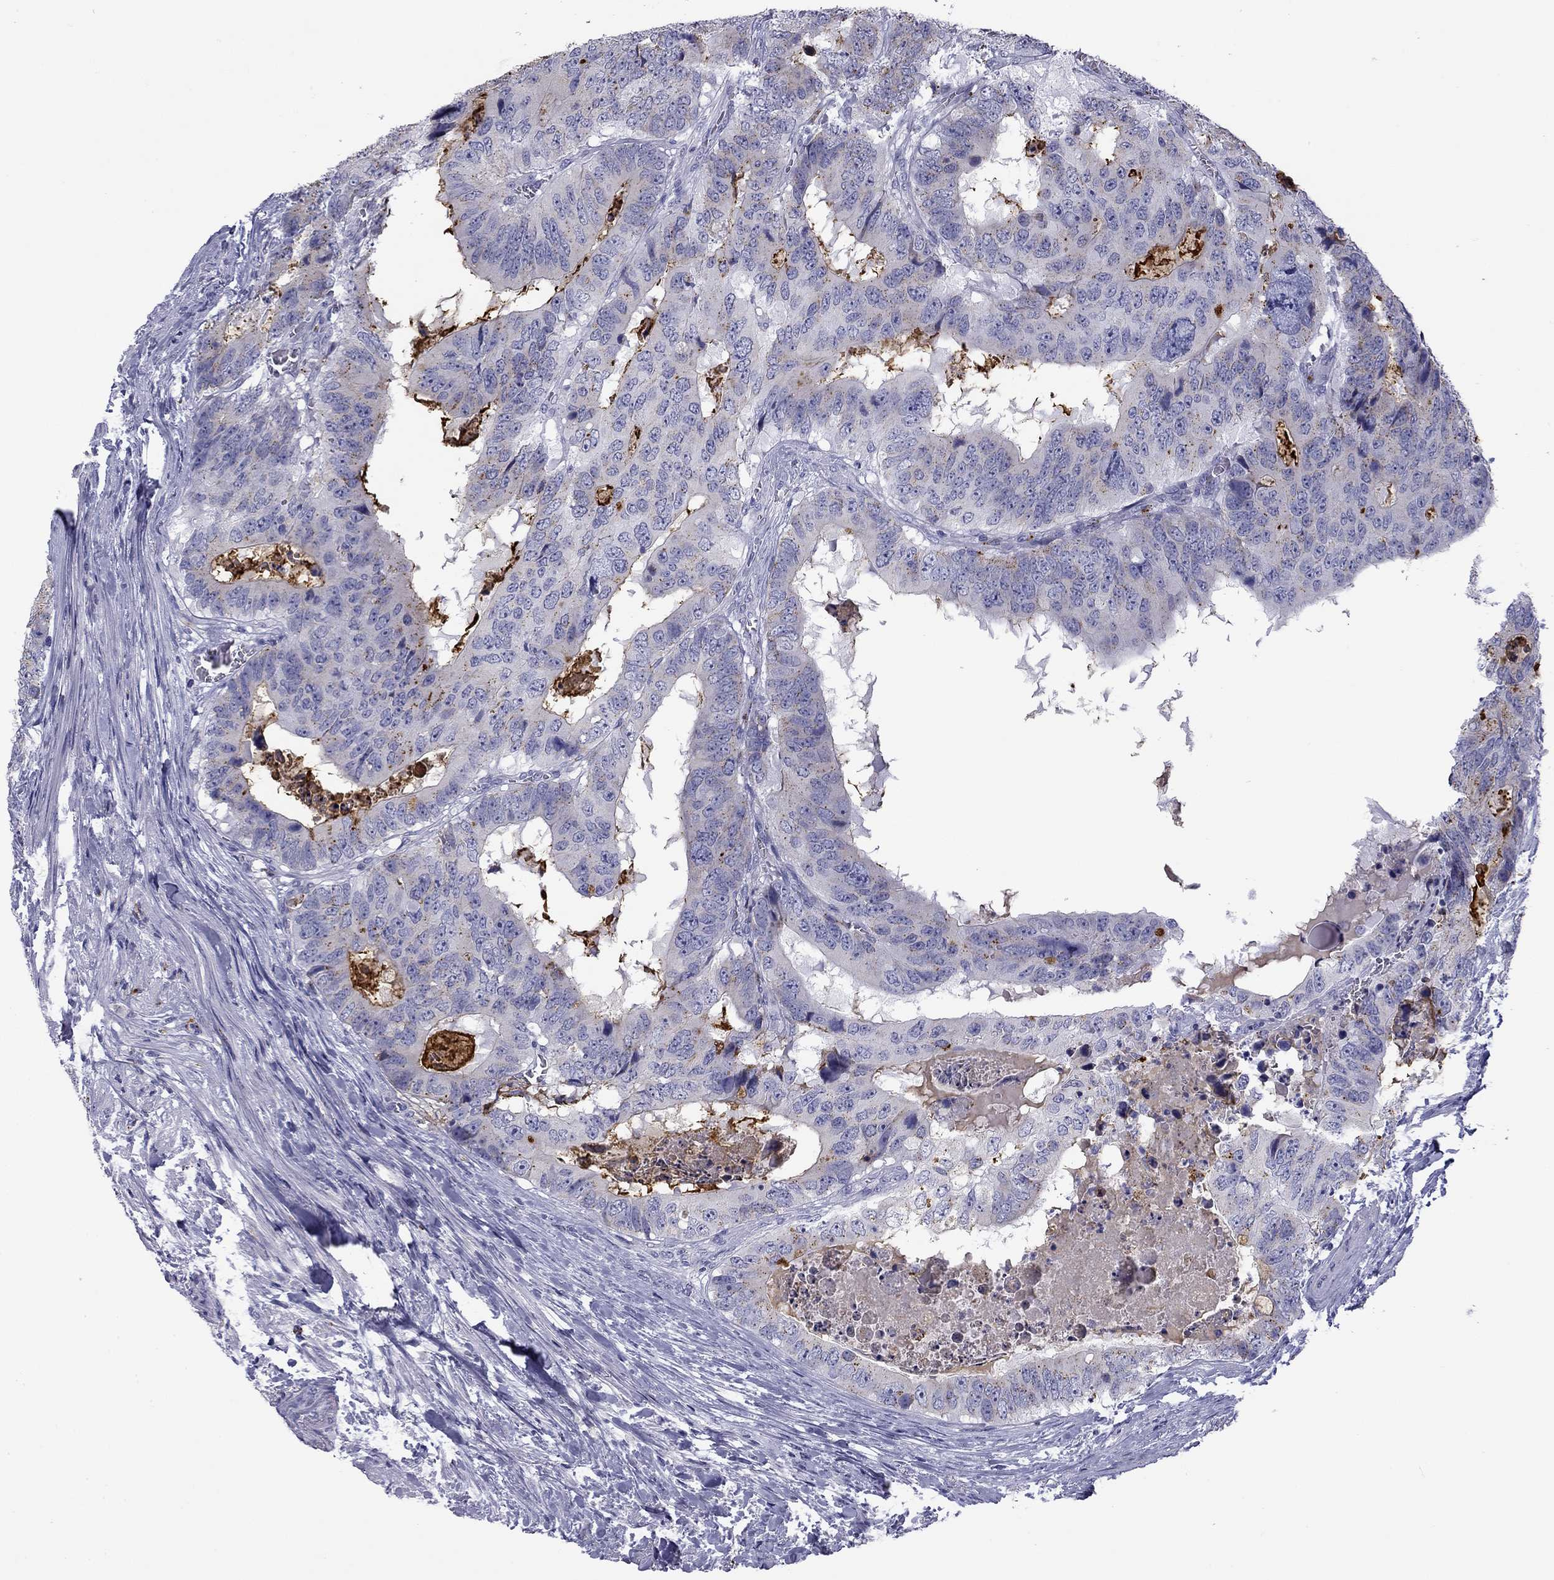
{"staining": {"intensity": "weak", "quantity": "<25%", "location": "cytoplasmic/membranous"}, "tissue": "colorectal cancer", "cell_type": "Tumor cells", "image_type": "cancer", "snomed": [{"axis": "morphology", "description": "Adenocarcinoma, NOS"}, {"axis": "topography", "description": "Colon"}], "caption": "DAB (3,3'-diaminobenzidine) immunohistochemical staining of colorectal cancer demonstrates no significant expression in tumor cells.", "gene": "CLPSL2", "patient": {"sex": "male", "age": 79}}